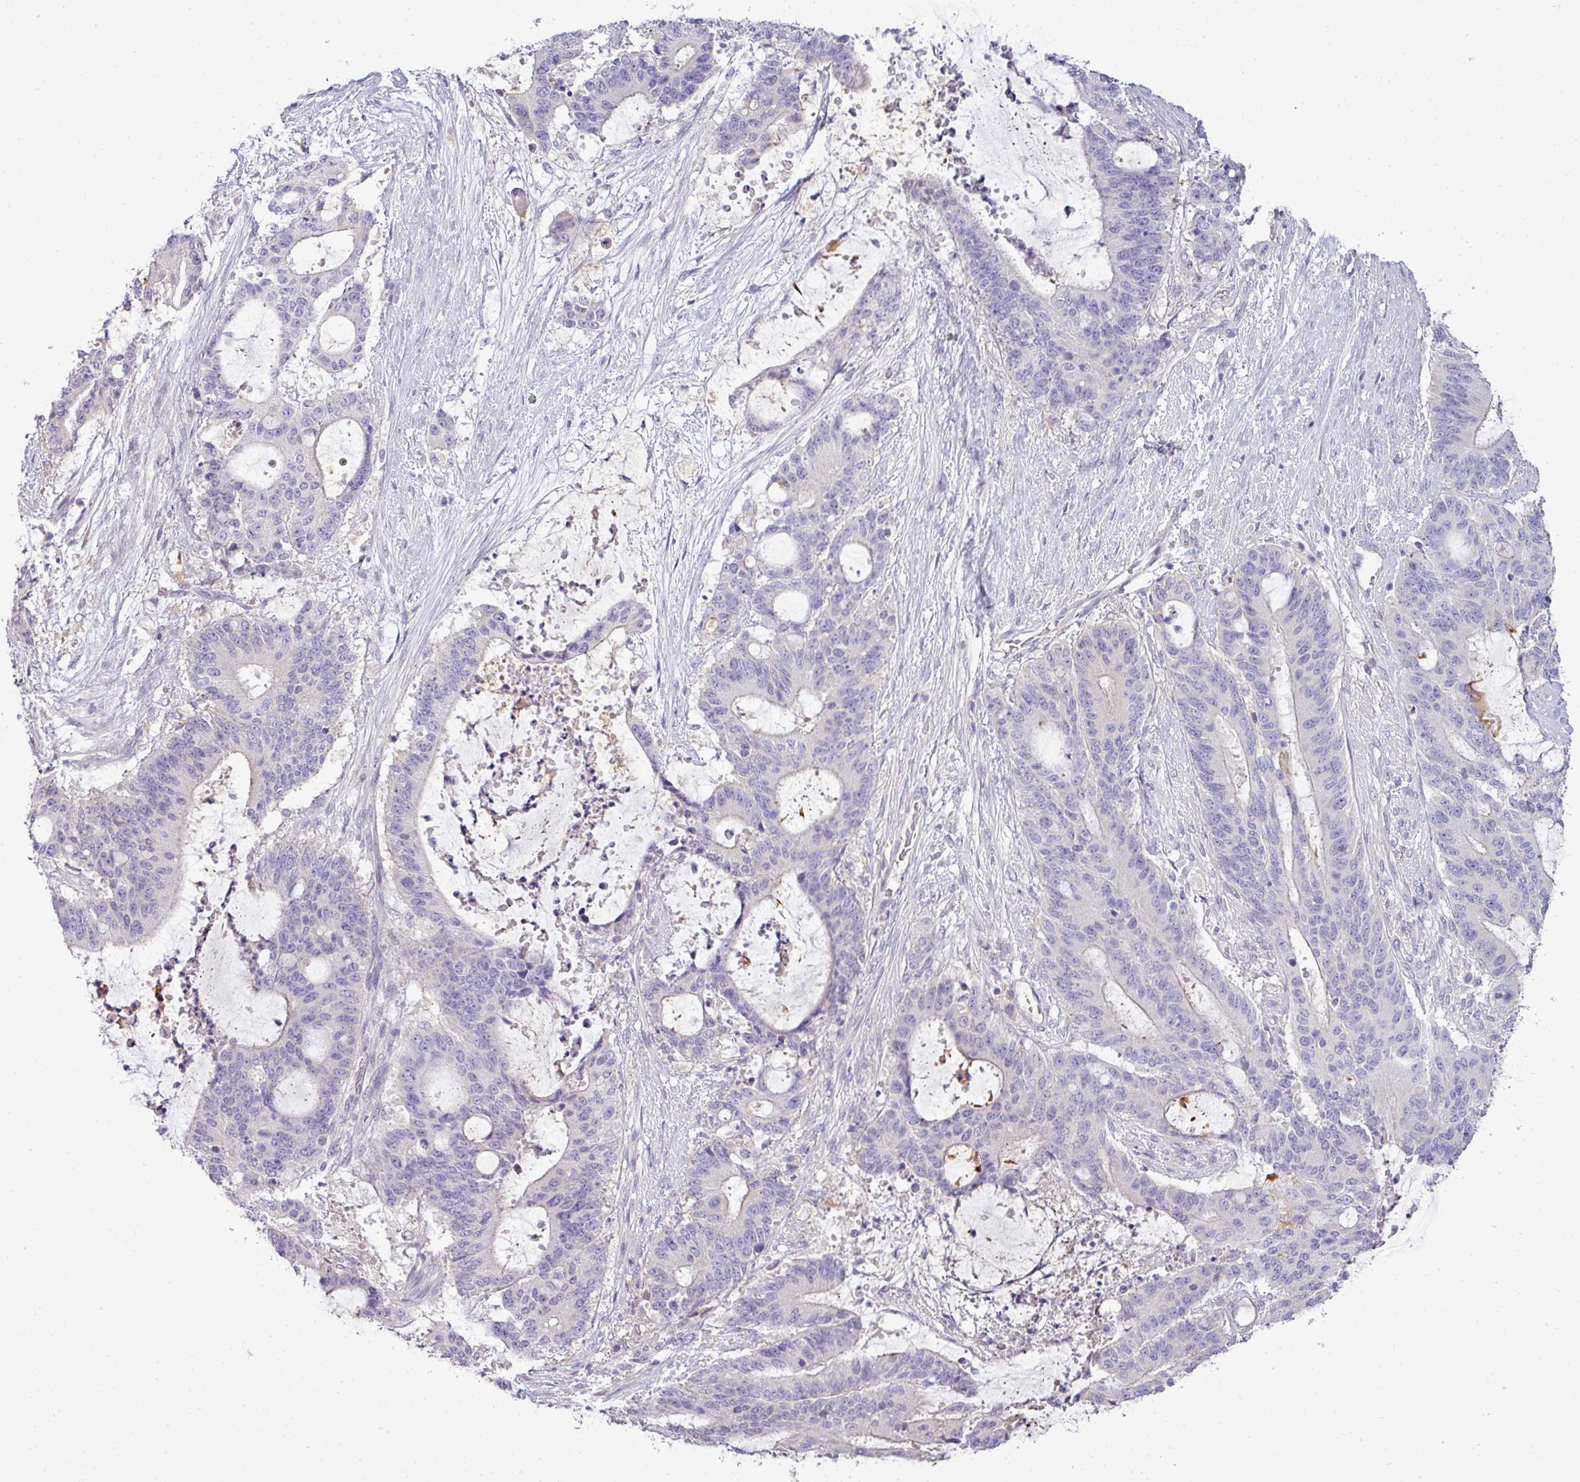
{"staining": {"intensity": "negative", "quantity": "none", "location": "none"}, "tissue": "liver cancer", "cell_type": "Tumor cells", "image_type": "cancer", "snomed": [{"axis": "morphology", "description": "Normal tissue, NOS"}, {"axis": "morphology", "description": "Cholangiocarcinoma"}, {"axis": "topography", "description": "Liver"}, {"axis": "topography", "description": "Peripheral nerve tissue"}], "caption": "A histopathology image of human liver cholangiocarcinoma is negative for staining in tumor cells.", "gene": "STAT5A", "patient": {"sex": "female", "age": 73}}